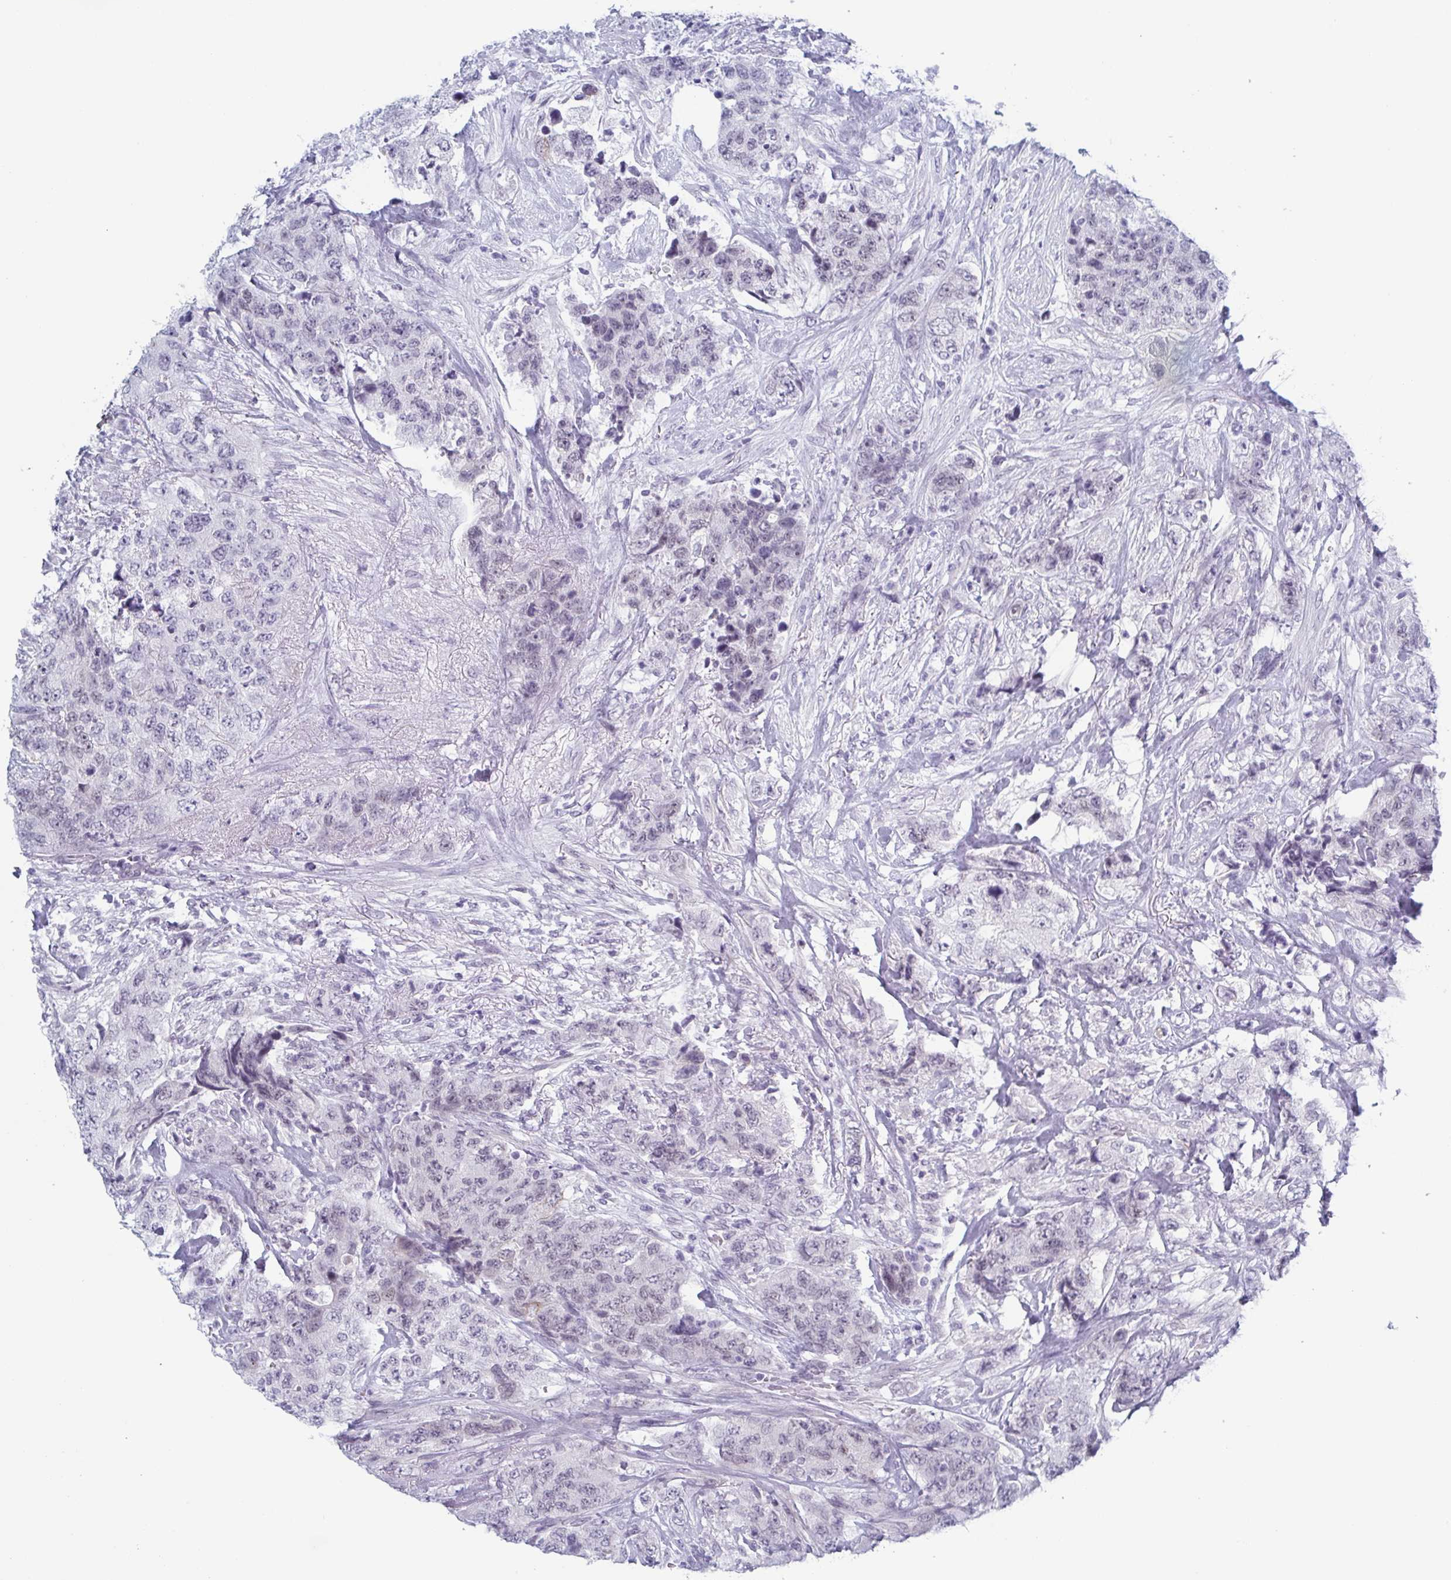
{"staining": {"intensity": "negative", "quantity": "none", "location": "none"}, "tissue": "urothelial cancer", "cell_type": "Tumor cells", "image_type": "cancer", "snomed": [{"axis": "morphology", "description": "Urothelial carcinoma, High grade"}, {"axis": "topography", "description": "Urinary bladder"}], "caption": "Immunohistochemistry of urothelial cancer shows no expression in tumor cells.", "gene": "ZFP64", "patient": {"sex": "female", "age": 78}}